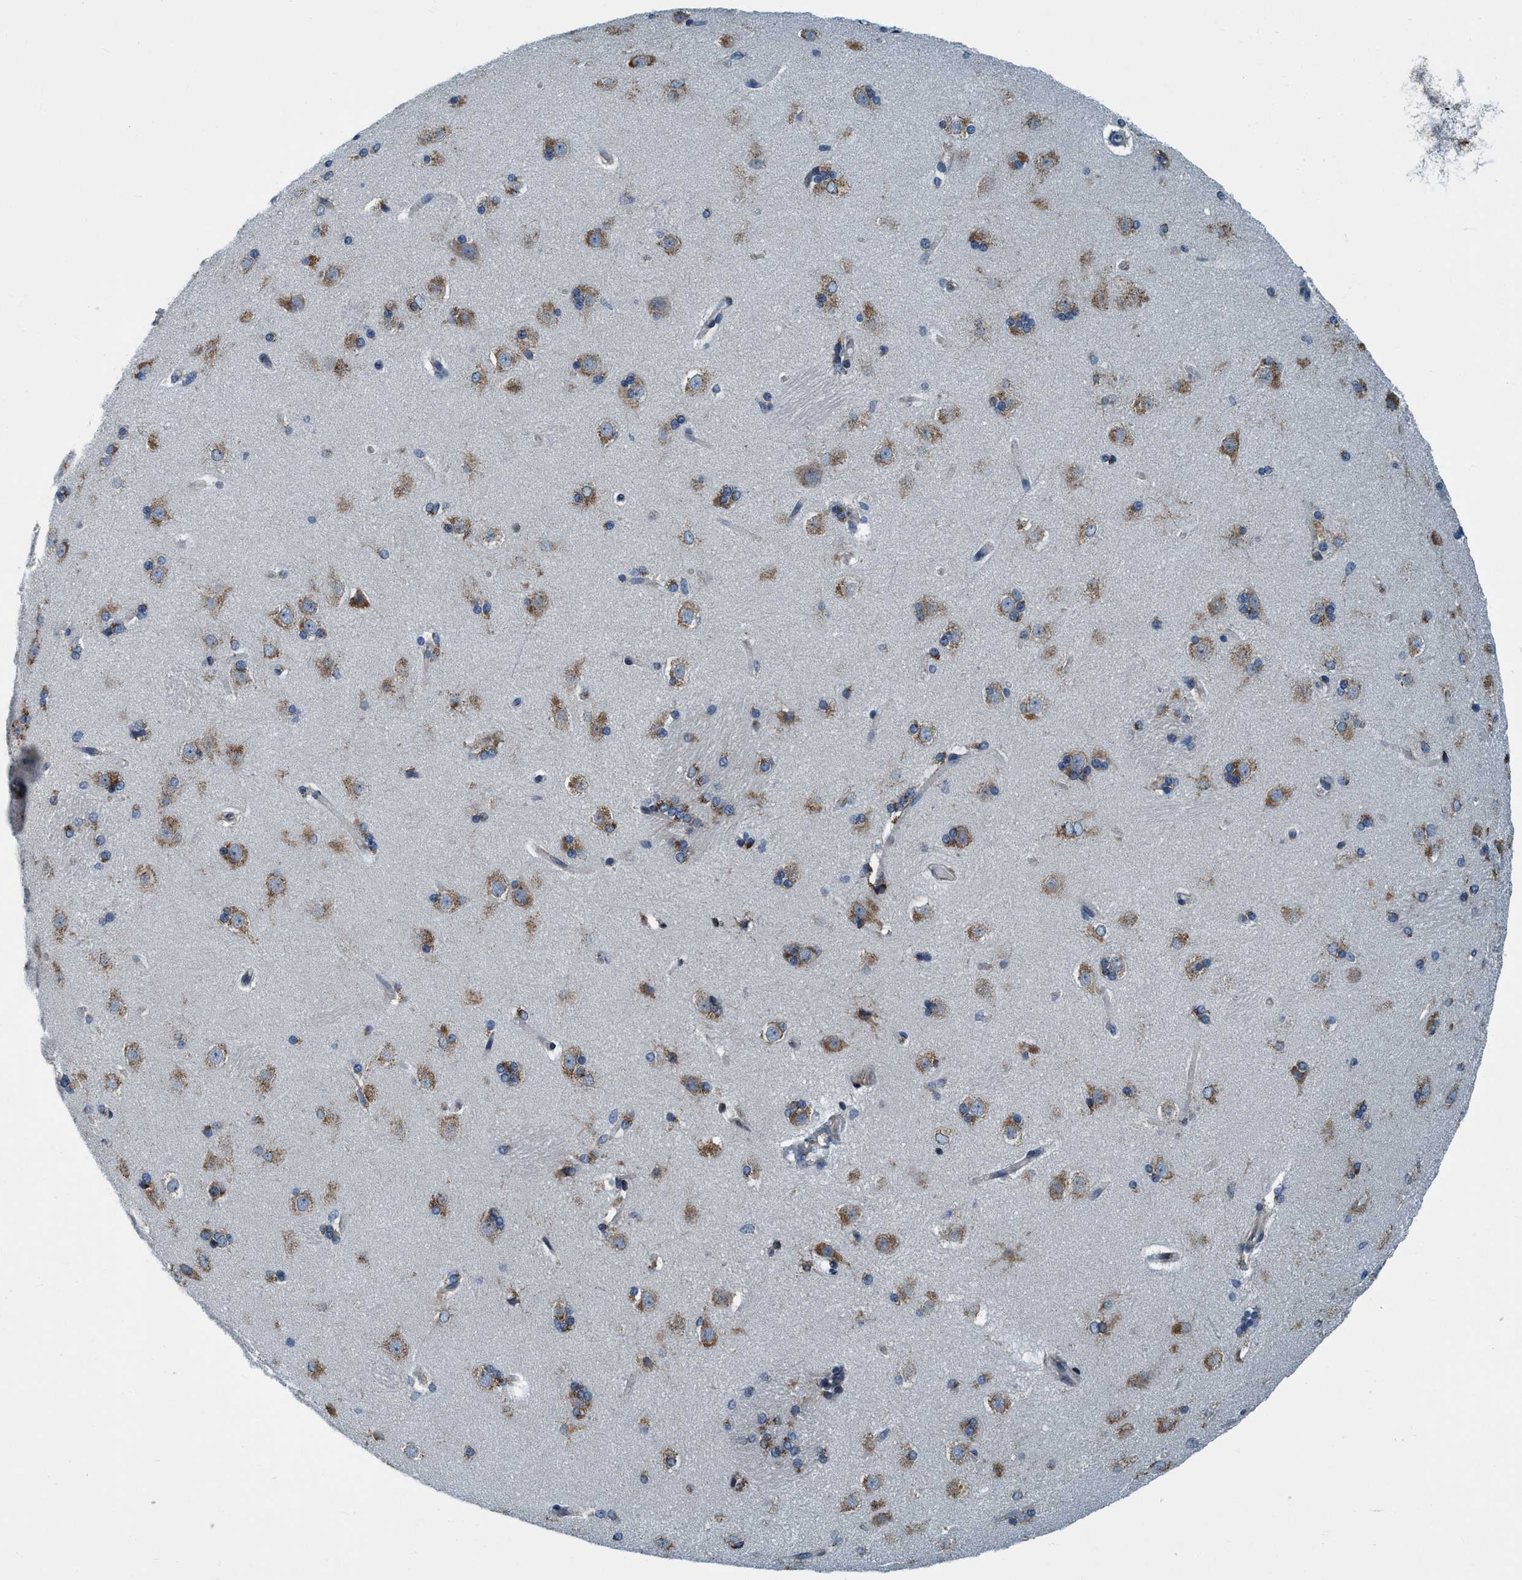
{"staining": {"intensity": "moderate", "quantity": "<25%", "location": "cytoplasmic/membranous"}, "tissue": "caudate", "cell_type": "Glial cells", "image_type": "normal", "snomed": [{"axis": "morphology", "description": "Normal tissue, NOS"}, {"axis": "topography", "description": "Lateral ventricle wall"}], "caption": "High-magnification brightfield microscopy of unremarkable caudate stained with DAB (brown) and counterstained with hematoxylin (blue). glial cells exhibit moderate cytoplasmic/membranous positivity is seen in about<25% of cells.", "gene": "ARMC9", "patient": {"sex": "female", "age": 19}}